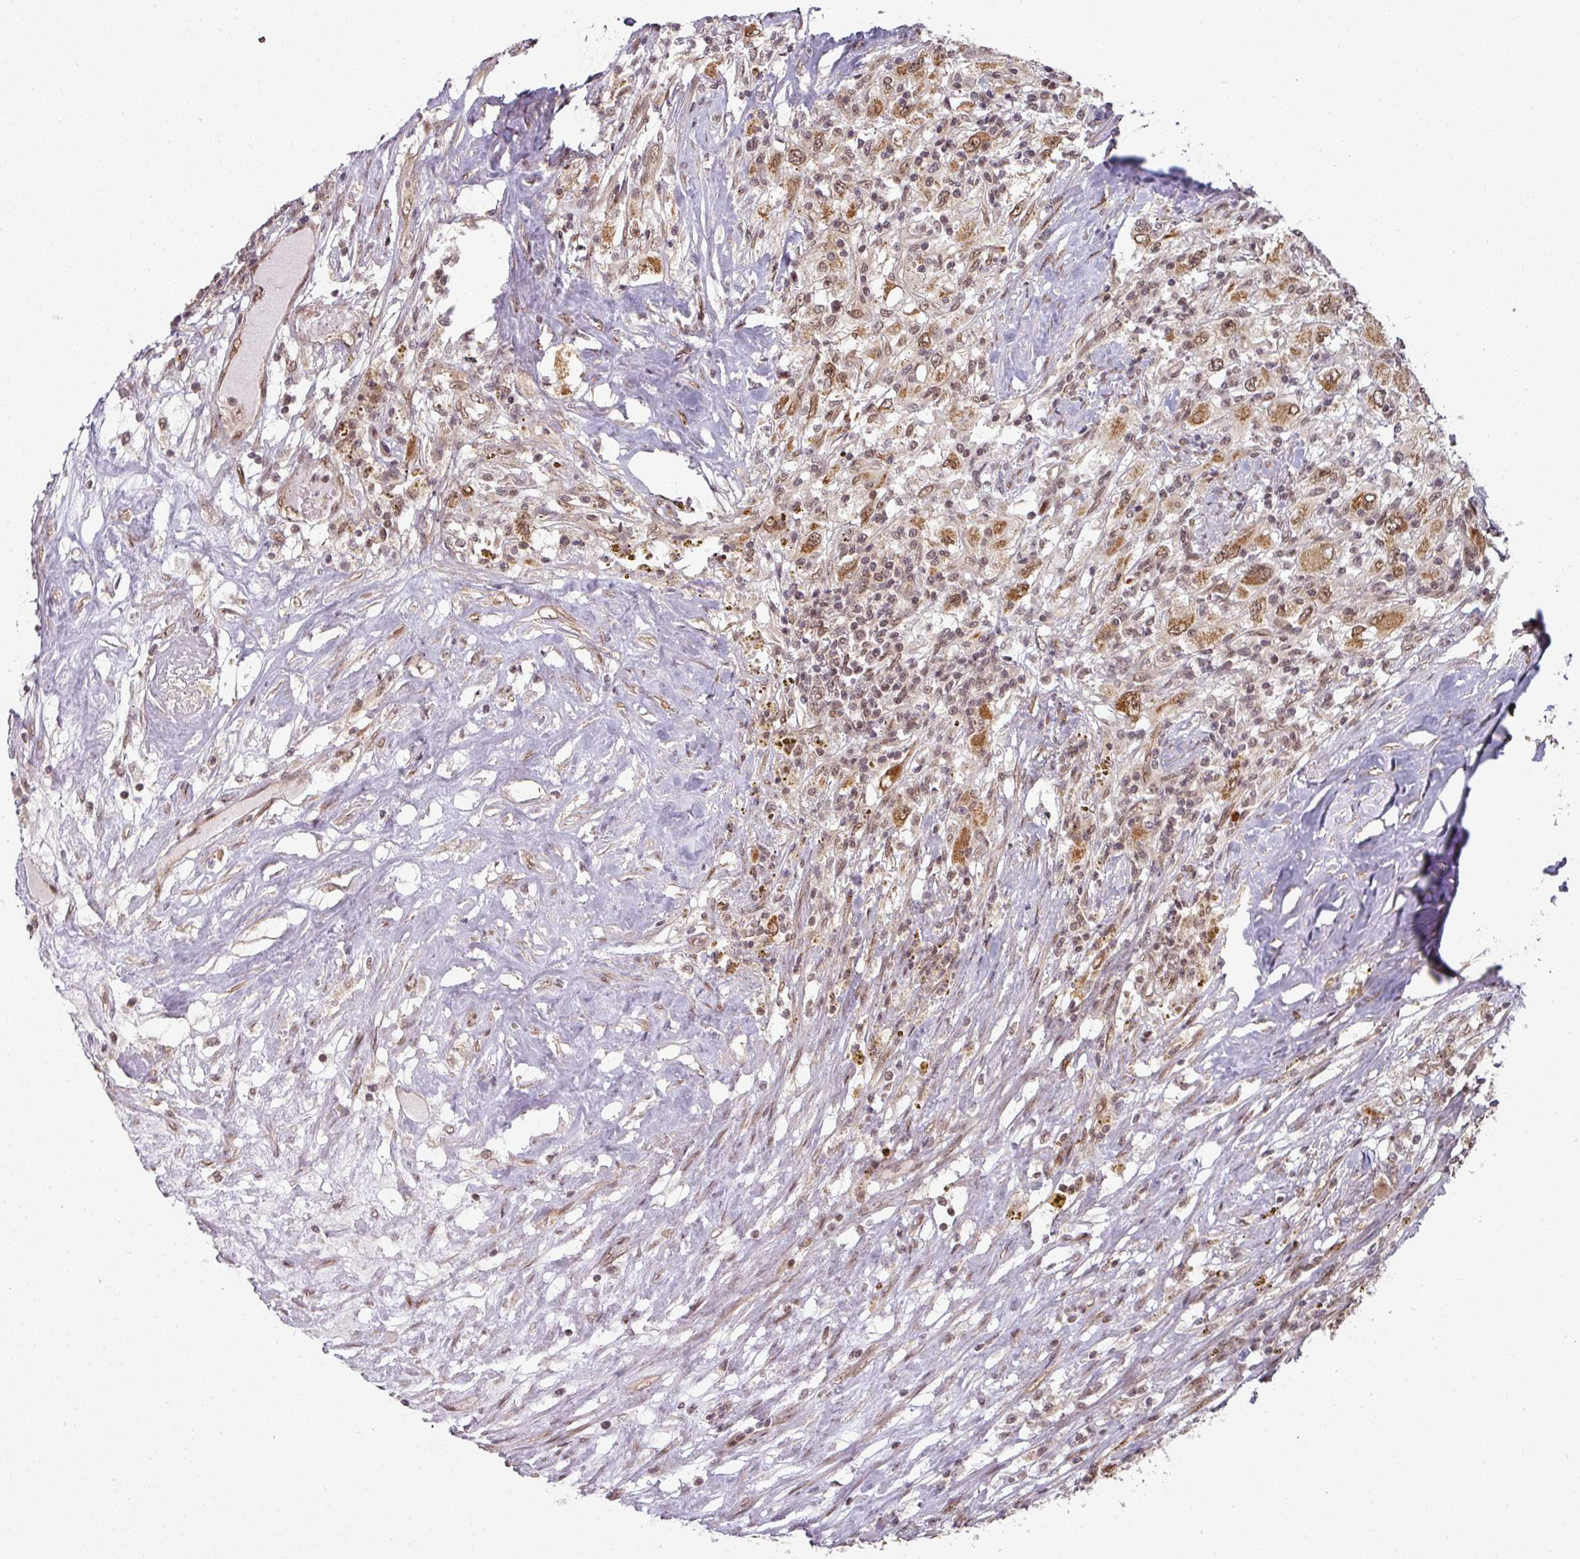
{"staining": {"intensity": "moderate", "quantity": ">75%", "location": "cytoplasmic/membranous,nuclear"}, "tissue": "renal cancer", "cell_type": "Tumor cells", "image_type": "cancer", "snomed": [{"axis": "morphology", "description": "Adenocarcinoma, NOS"}, {"axis": "topography", "description": "Kidney"}], "caption": "Immunohistochemical staining of renal adenocarcinoma shows medium levels of moderate cytoplasmic/membranous and nuclear expression in about >75% of tumor cells.", "gene": "SIK3", "patient": {"sex": "female", "age": 67}}